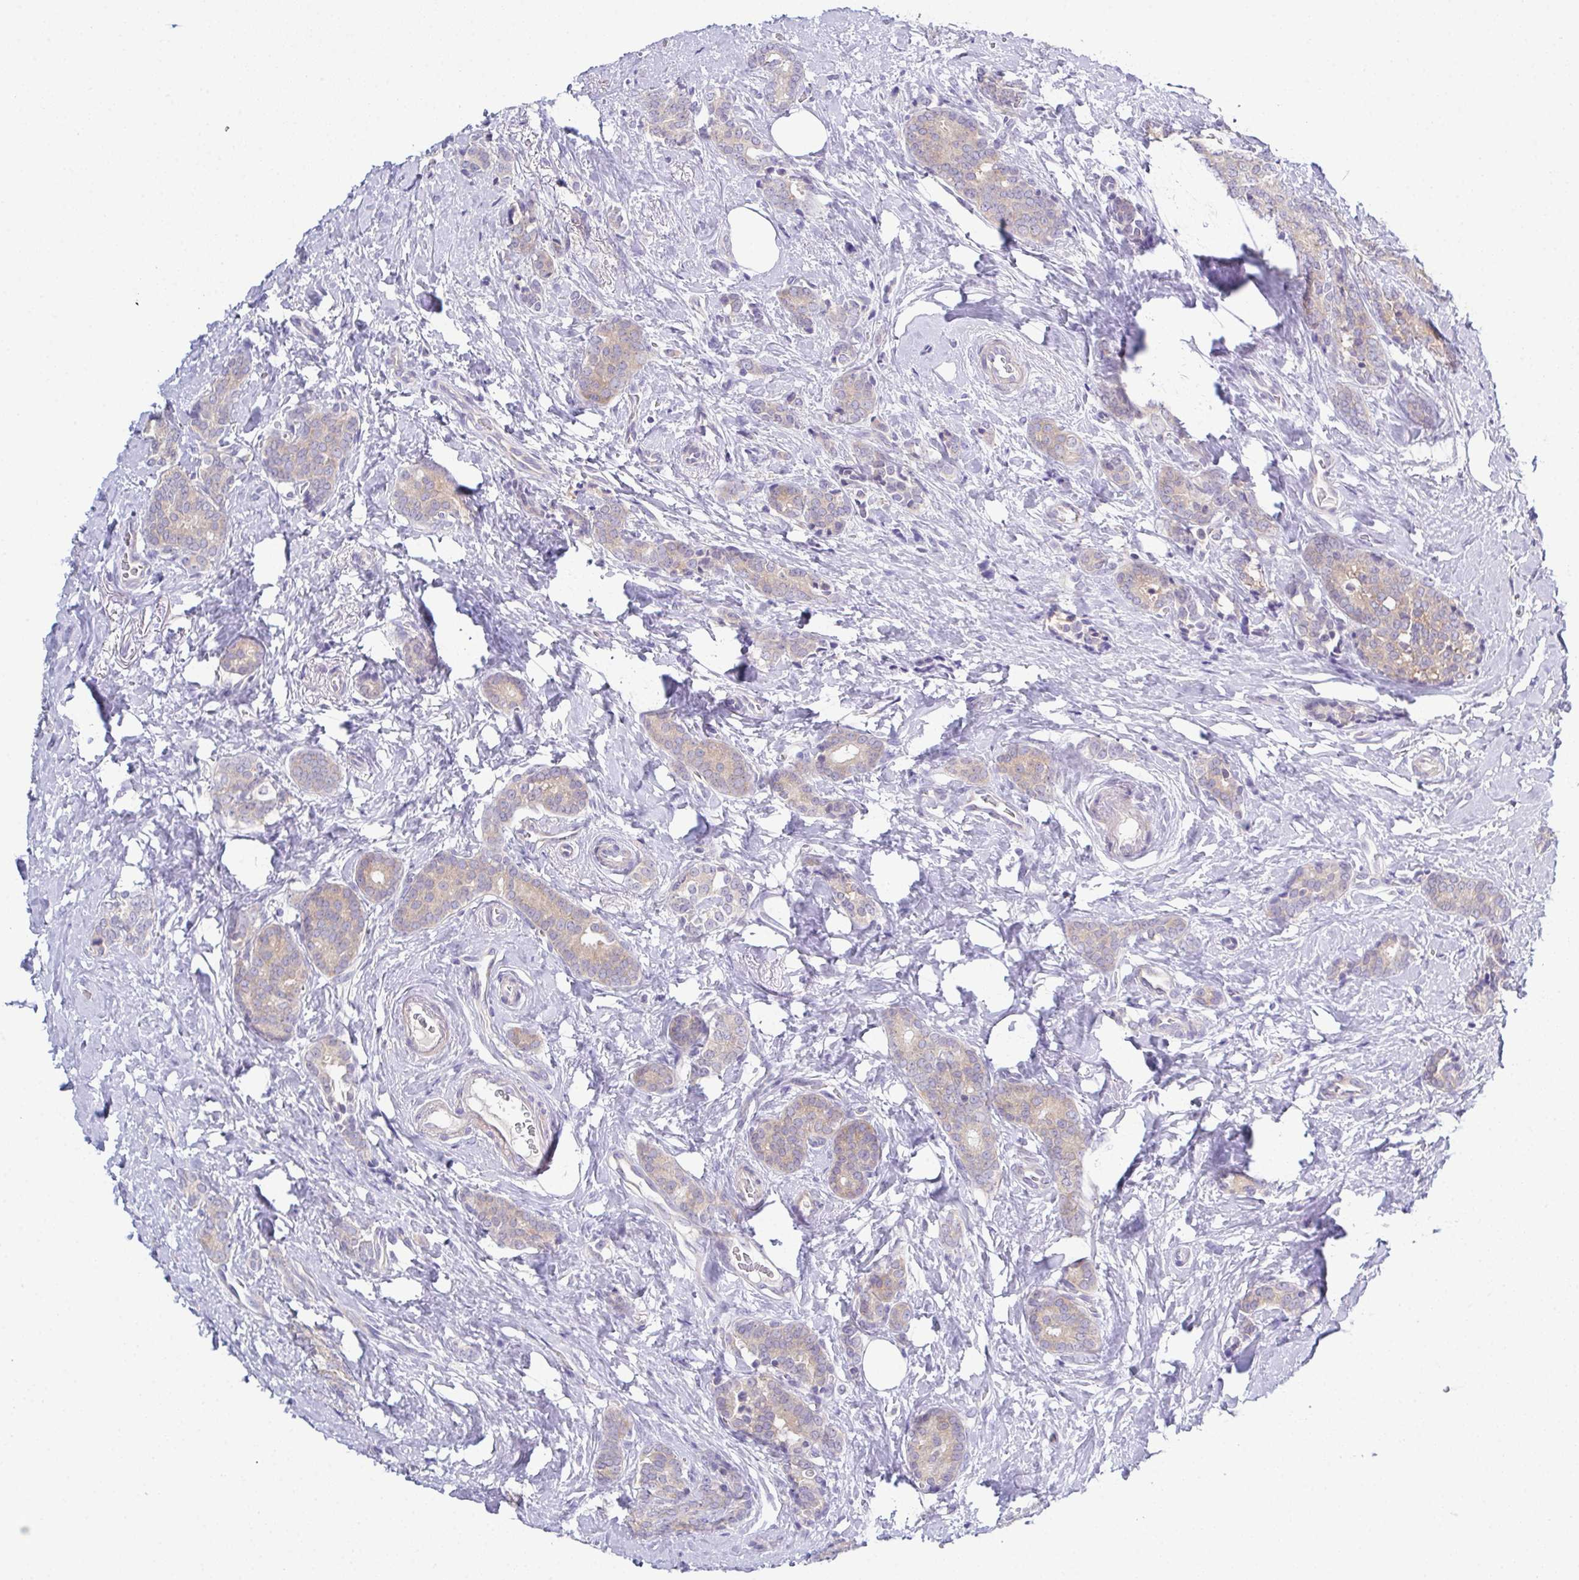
{"staining": {"intensity": "weak", "quantity": "25%-75%", "location": "cytoplasmic/membranous"}, "tissue": "breast cancer", "cell_type": "Tumor cells", "image_type": "cancer", "snomed": [{"axis": "morphology", "description": "Normal tissue, NOS"}, {"axis": "morphology", "description": "Duct carcinoma"}, {"axis": "topography", "description": "Breast"}], "caption": "The photomicrograph exhibits immunohistochemical staining of infiltrating ductal carcinoma (breast). There is weak cytoplasmic/membranous positivity is seen in about 25%-75% of tumor cells.", "gene": "CFAP97D1", "patient": {"sex": "female", "age": 77}}